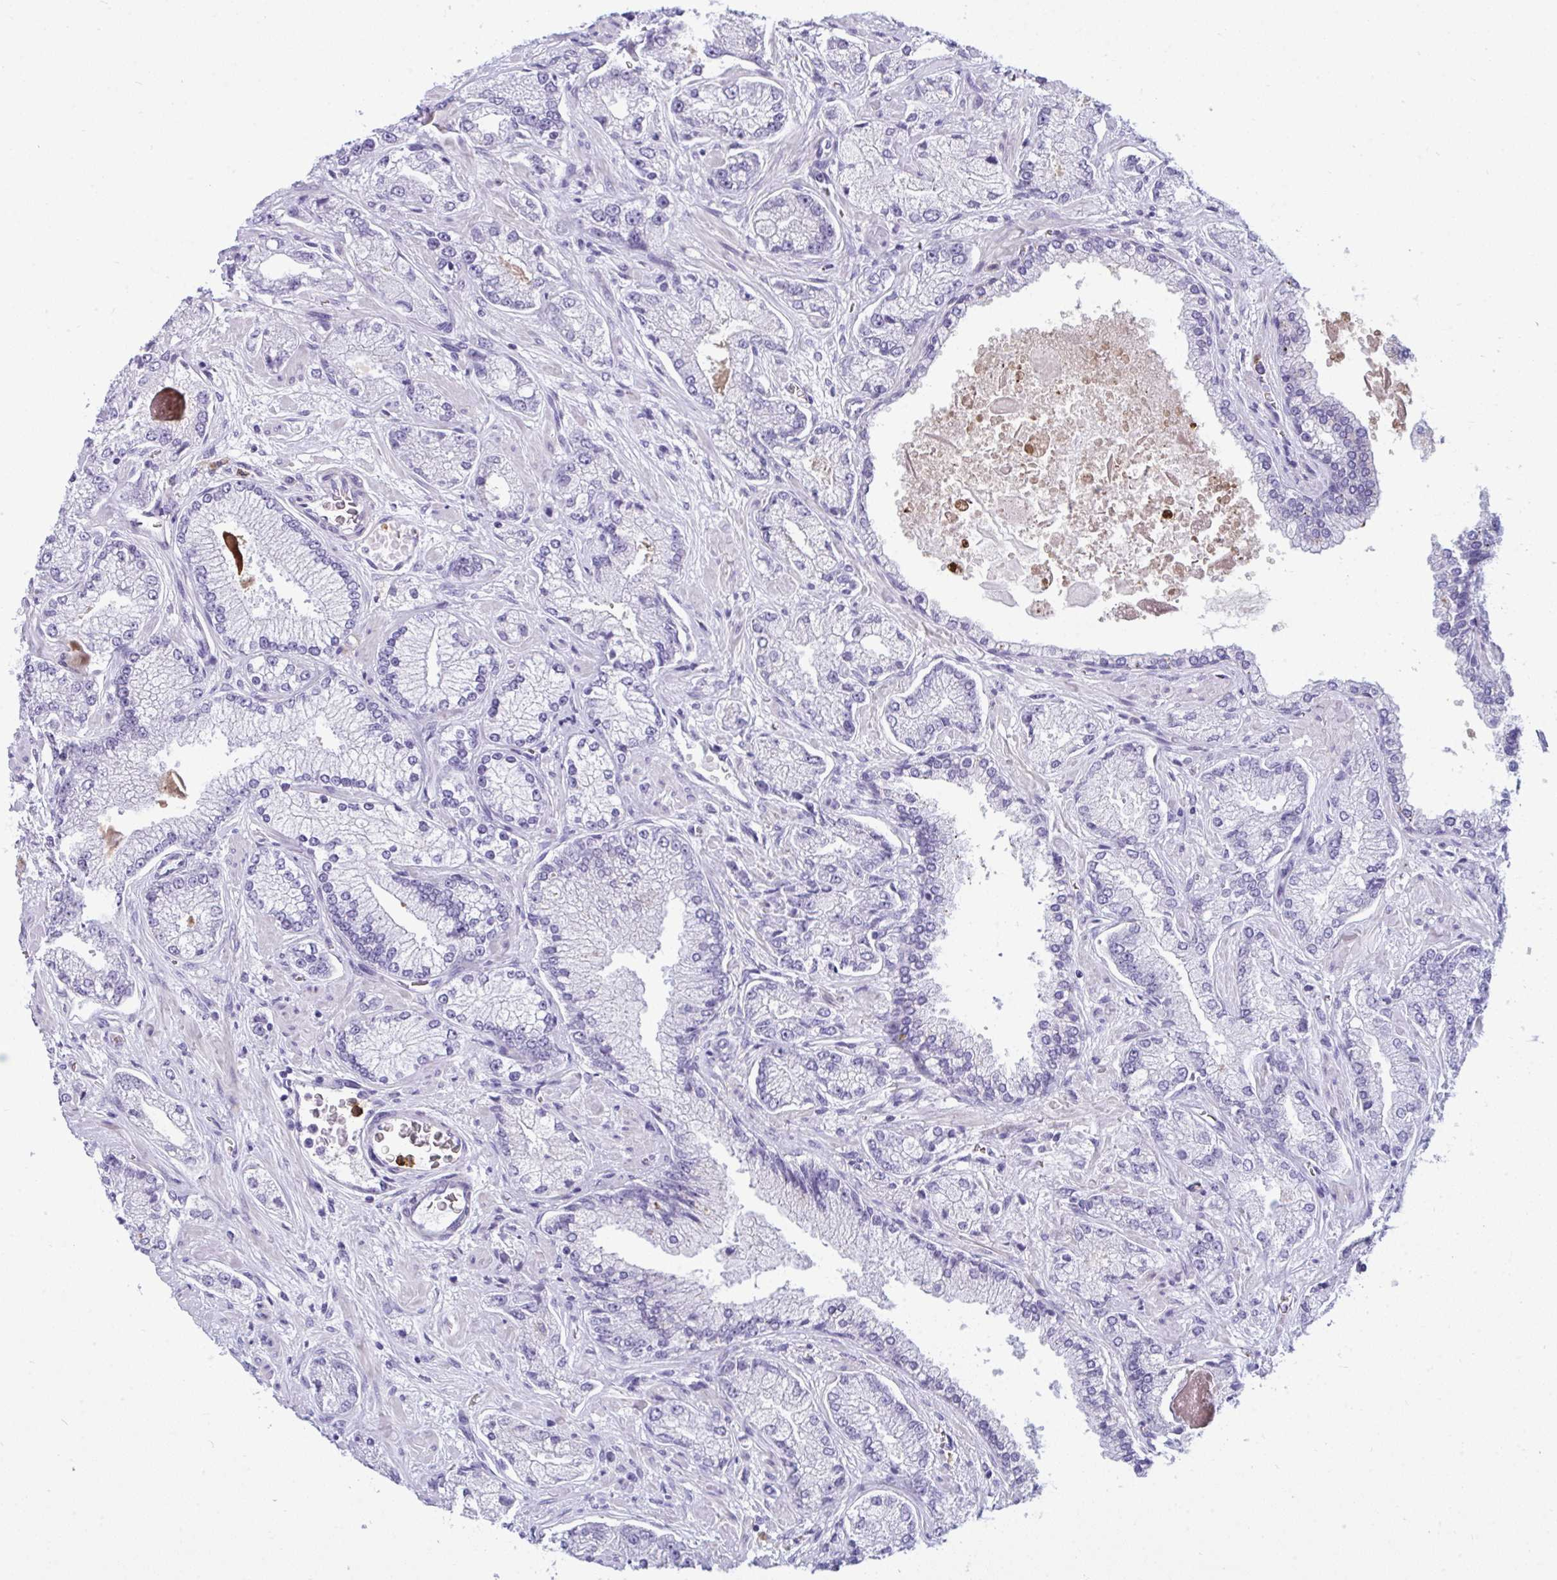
{"staining": {"intensity": "negative", "quantity": "none", "location": "none"}, "tissue": "prostate cancer", "cell_type": "Tumor cells", "image_type": "cancer", "snomed": [{"axis": "morphology", "description": "Normal tissue, NOS"}, {"axis": "morphology", "description": "Adenocarcinoma, High grade"}, {"axis": "topography", "description": "Prostate"}, {"axis": "topography", "description": "Peripheral nerve tissue"}], "caption": "IHC image of prostate cancer (adenocarcinoma (high-grade)) stained for a protein (brown), which shows no expression in tumor cells. (DAB immunohistochemistry with hematoxylin counter stain).", "gene": "ARHGAP42", "patient": {"sex": "male", "age": 68}}